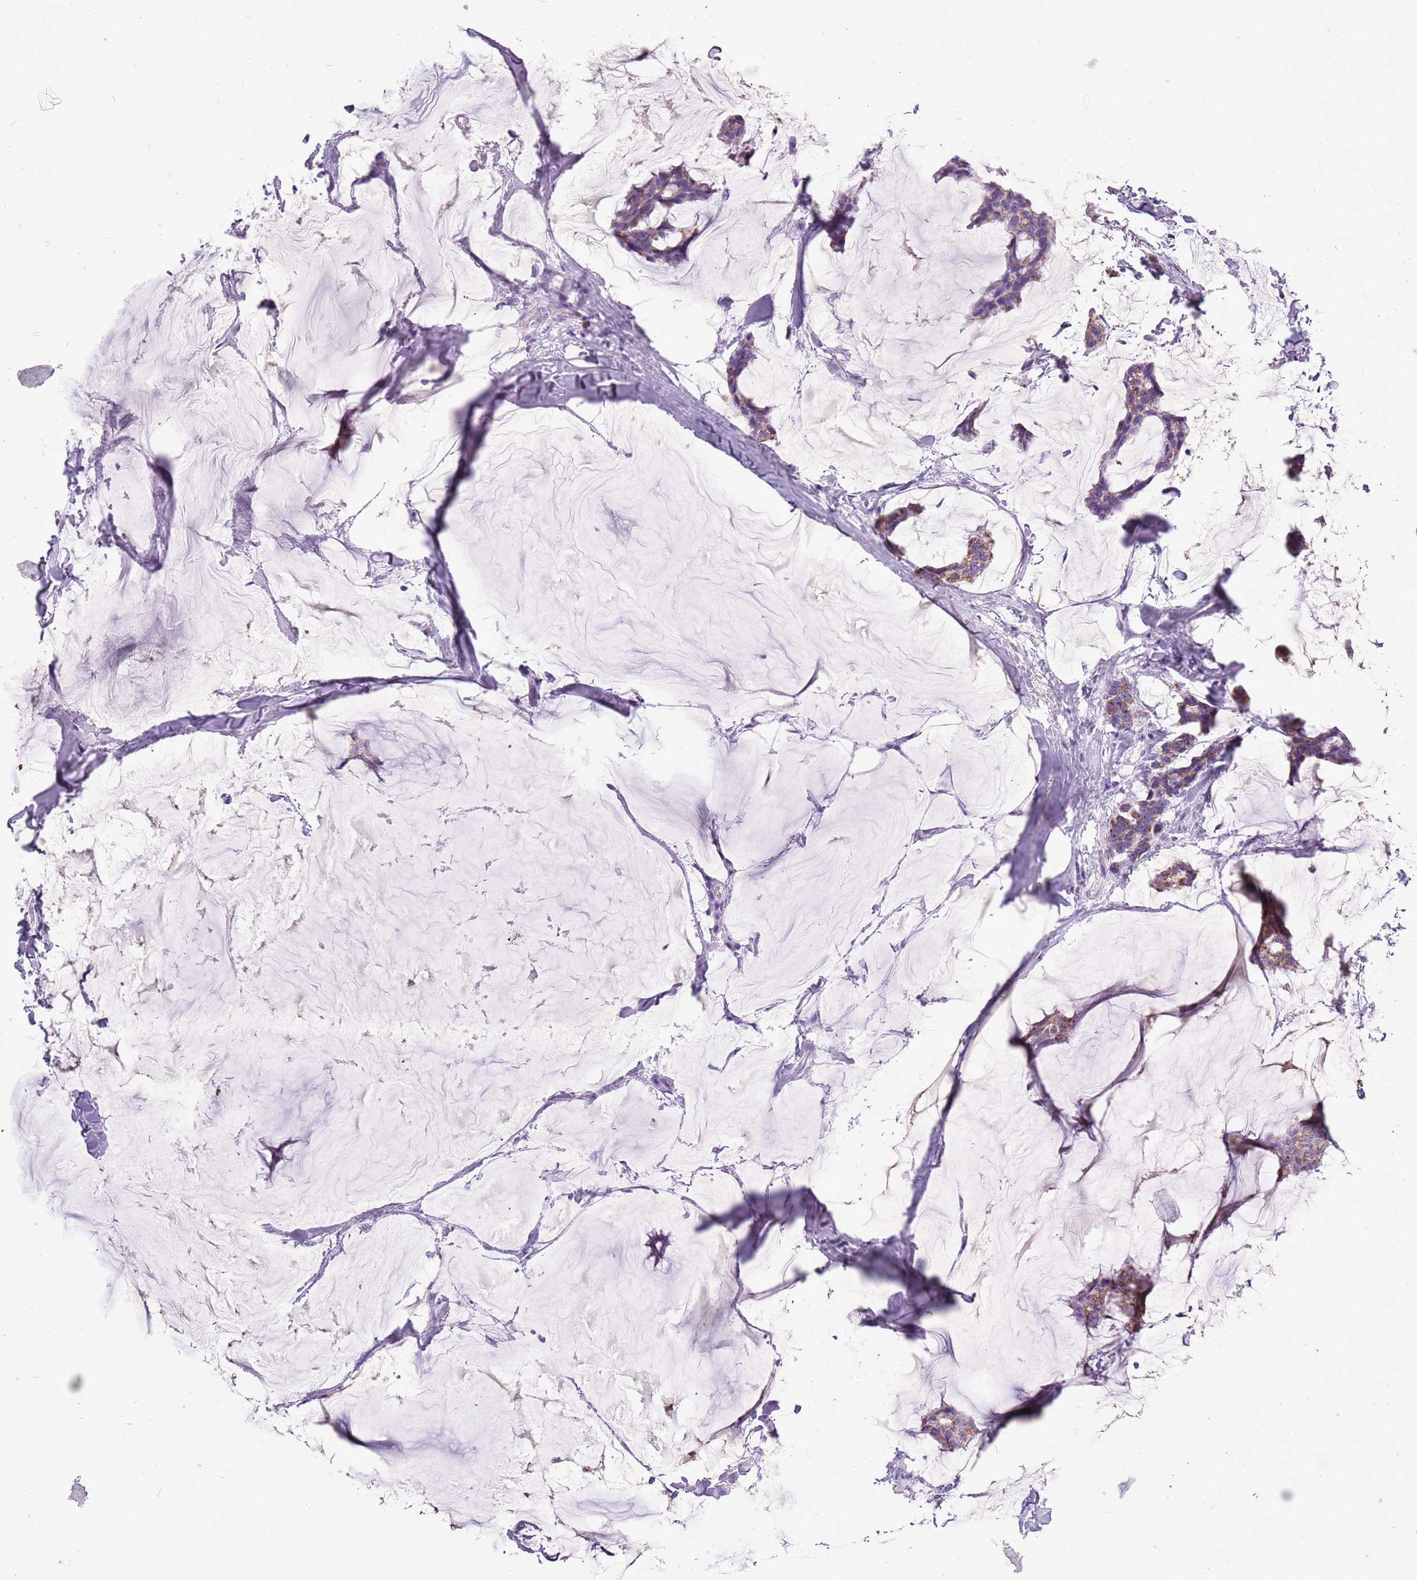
{"staining": {"intensity": "weak", "quantity": "25%-75%", "location": "cytoplasmic/membranous"}, "tissue": "breast cancer", "cell_type": "Tumor cells", "image_type": "cancer", "snomed": [{"axis": "morphology", "description": "Duct carcinoma"}, {"axis": "topography", "description": "Breast"}], "caption": "Protein staining by IHC exhibits weak cytoplasmic/membranous staining in about 25%-75% of tumor cells in breast cancer (infiltrating ductal carcinoma).", "gene": "ACSS3", "patient": {"sex": "female", "age": 93}}